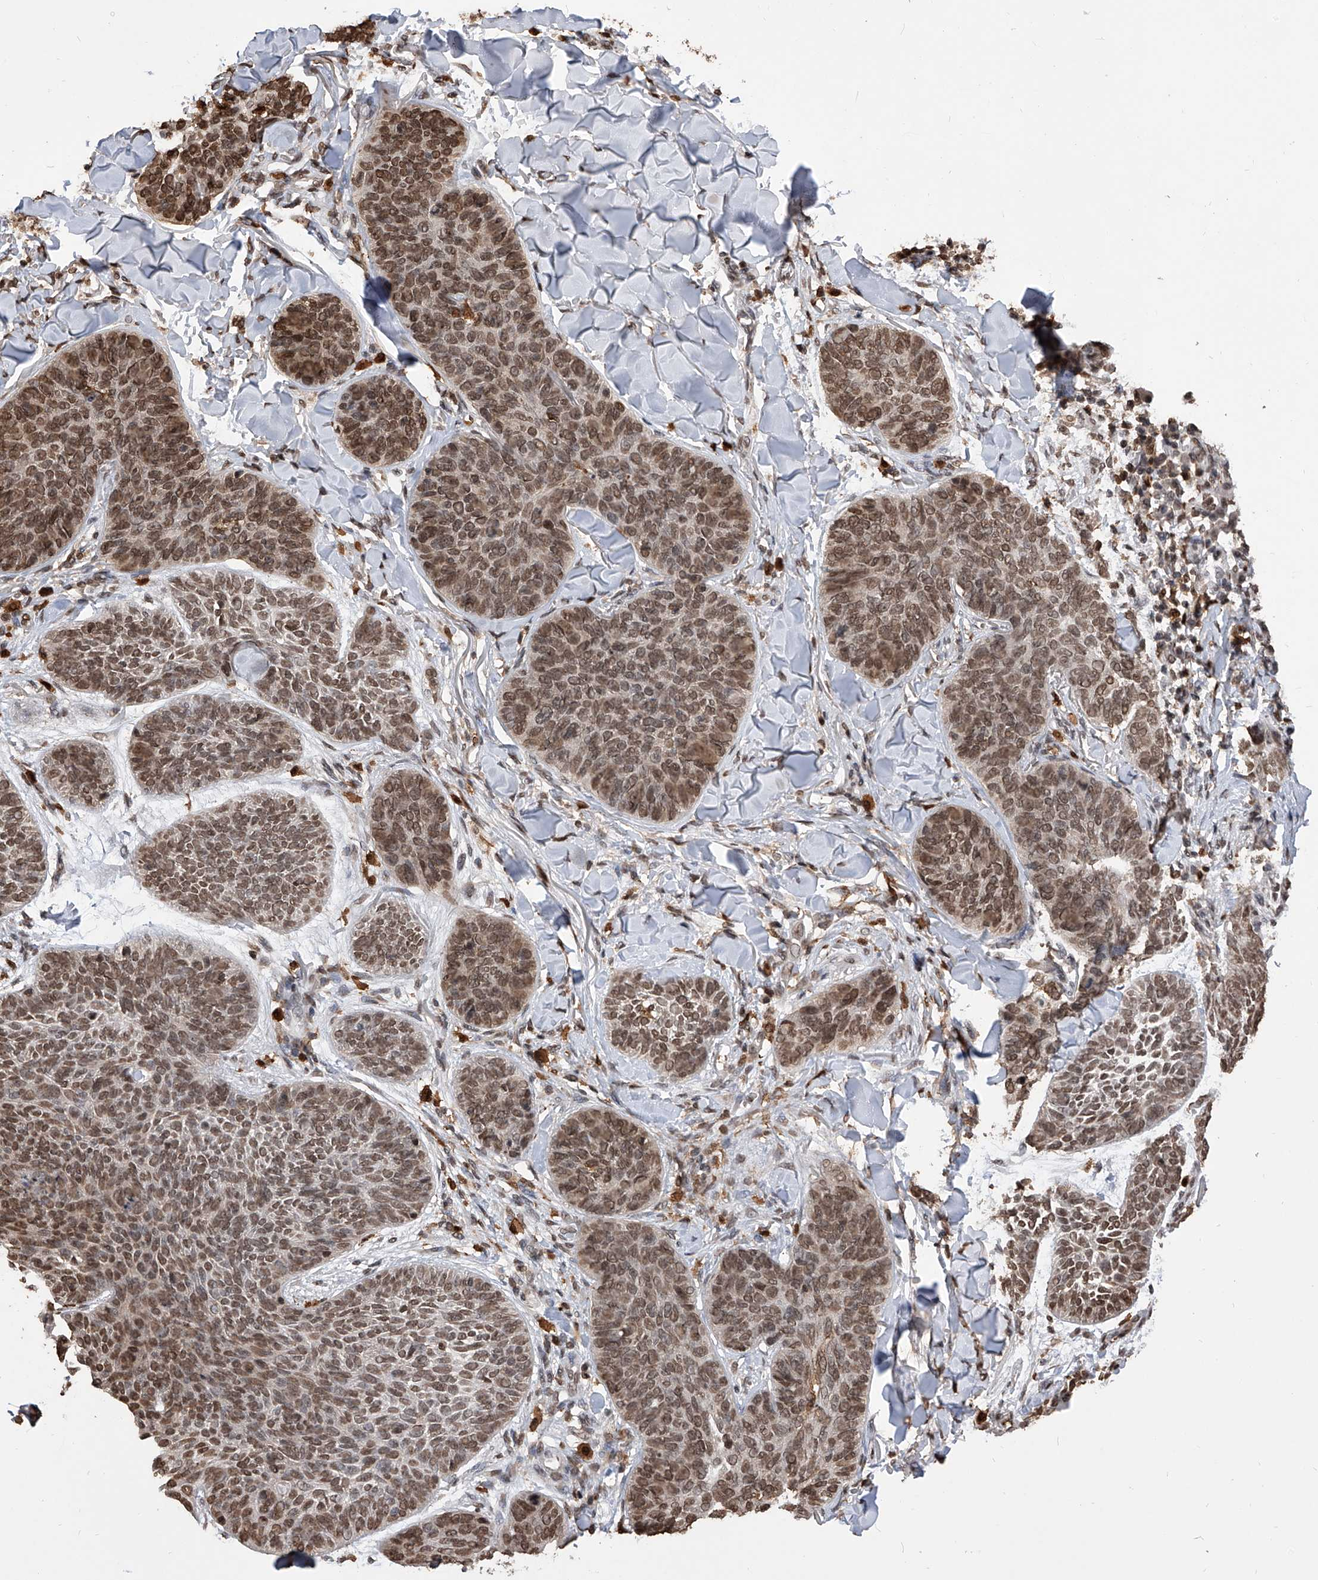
{"staining": {"intensity": "moderate", "quantity": ">75%", "location": "nuclear"}, "tissue": "skin cancer", "cell_type": "Tumor cells", "image_type": "cancer", "snomed": [{"axis": "morphology", "description": "Basal cell carcinoma"}, {"axis": "topography", "description": "Skin"}], "caption": "This histopathology image shows IHC staining of skin cancer (basal cell carcinoma), with medium moderate nuclear positivity in approximately >75% of tumor cells.", "gene": "CFAP410", "patient": {"sex": "male", "age": 85}}